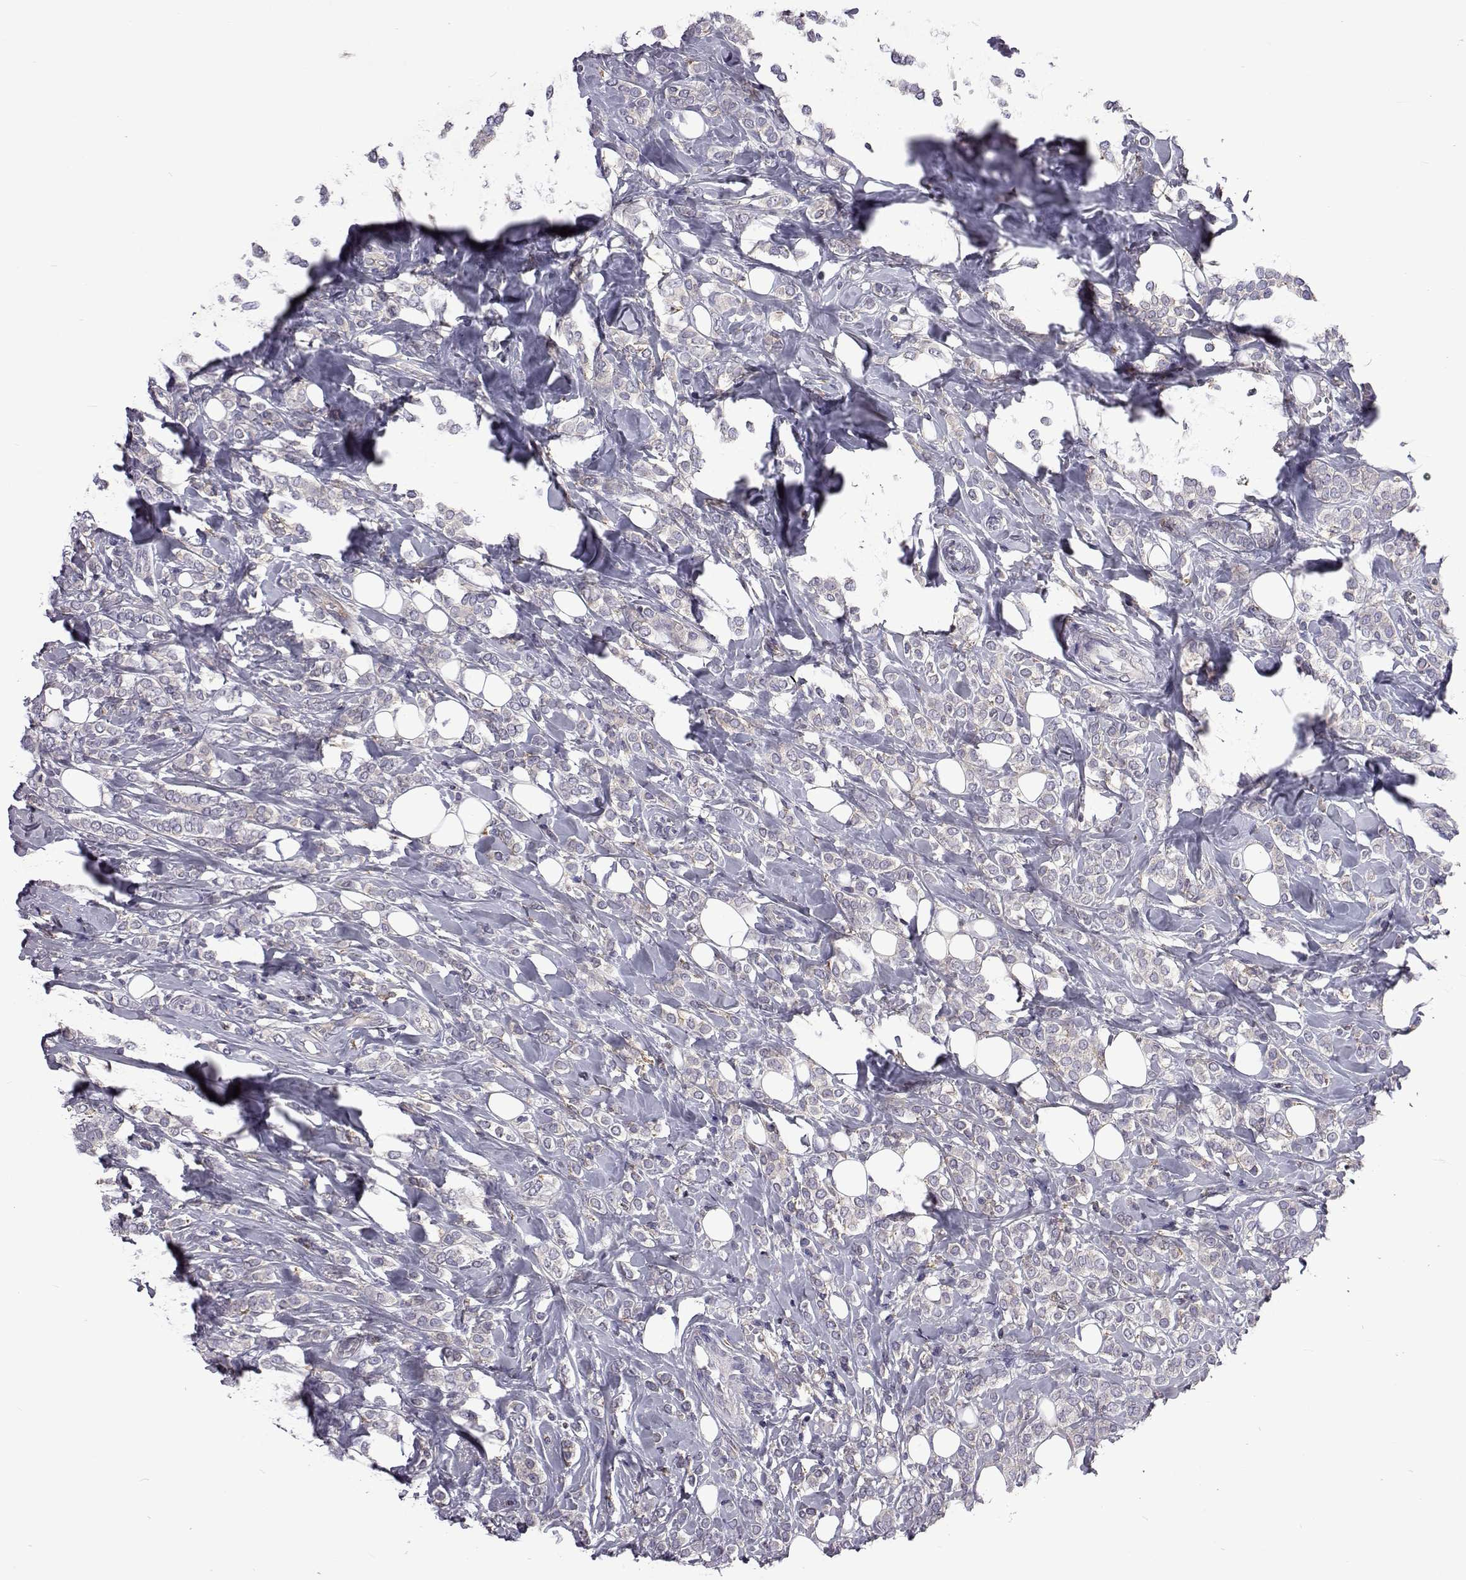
{"staining": {"intensity": "negative", "quantity": "none", "location": "none"}, "tissue": "breast cancer", "cell_type": "Tumor cells", "image_type": "cancer", "snomed": [{"axis": "morphology", "description": "Lobular carcinoma"}, {"axis": "topography", "description": "Breast"}], "caption": "Immunohistochemistry of human breast cancer (lobular carcinoma) displays no positivity in tumor cells.", "gene": "TCF15", "patient": {"sex": "female", "age": 49}}